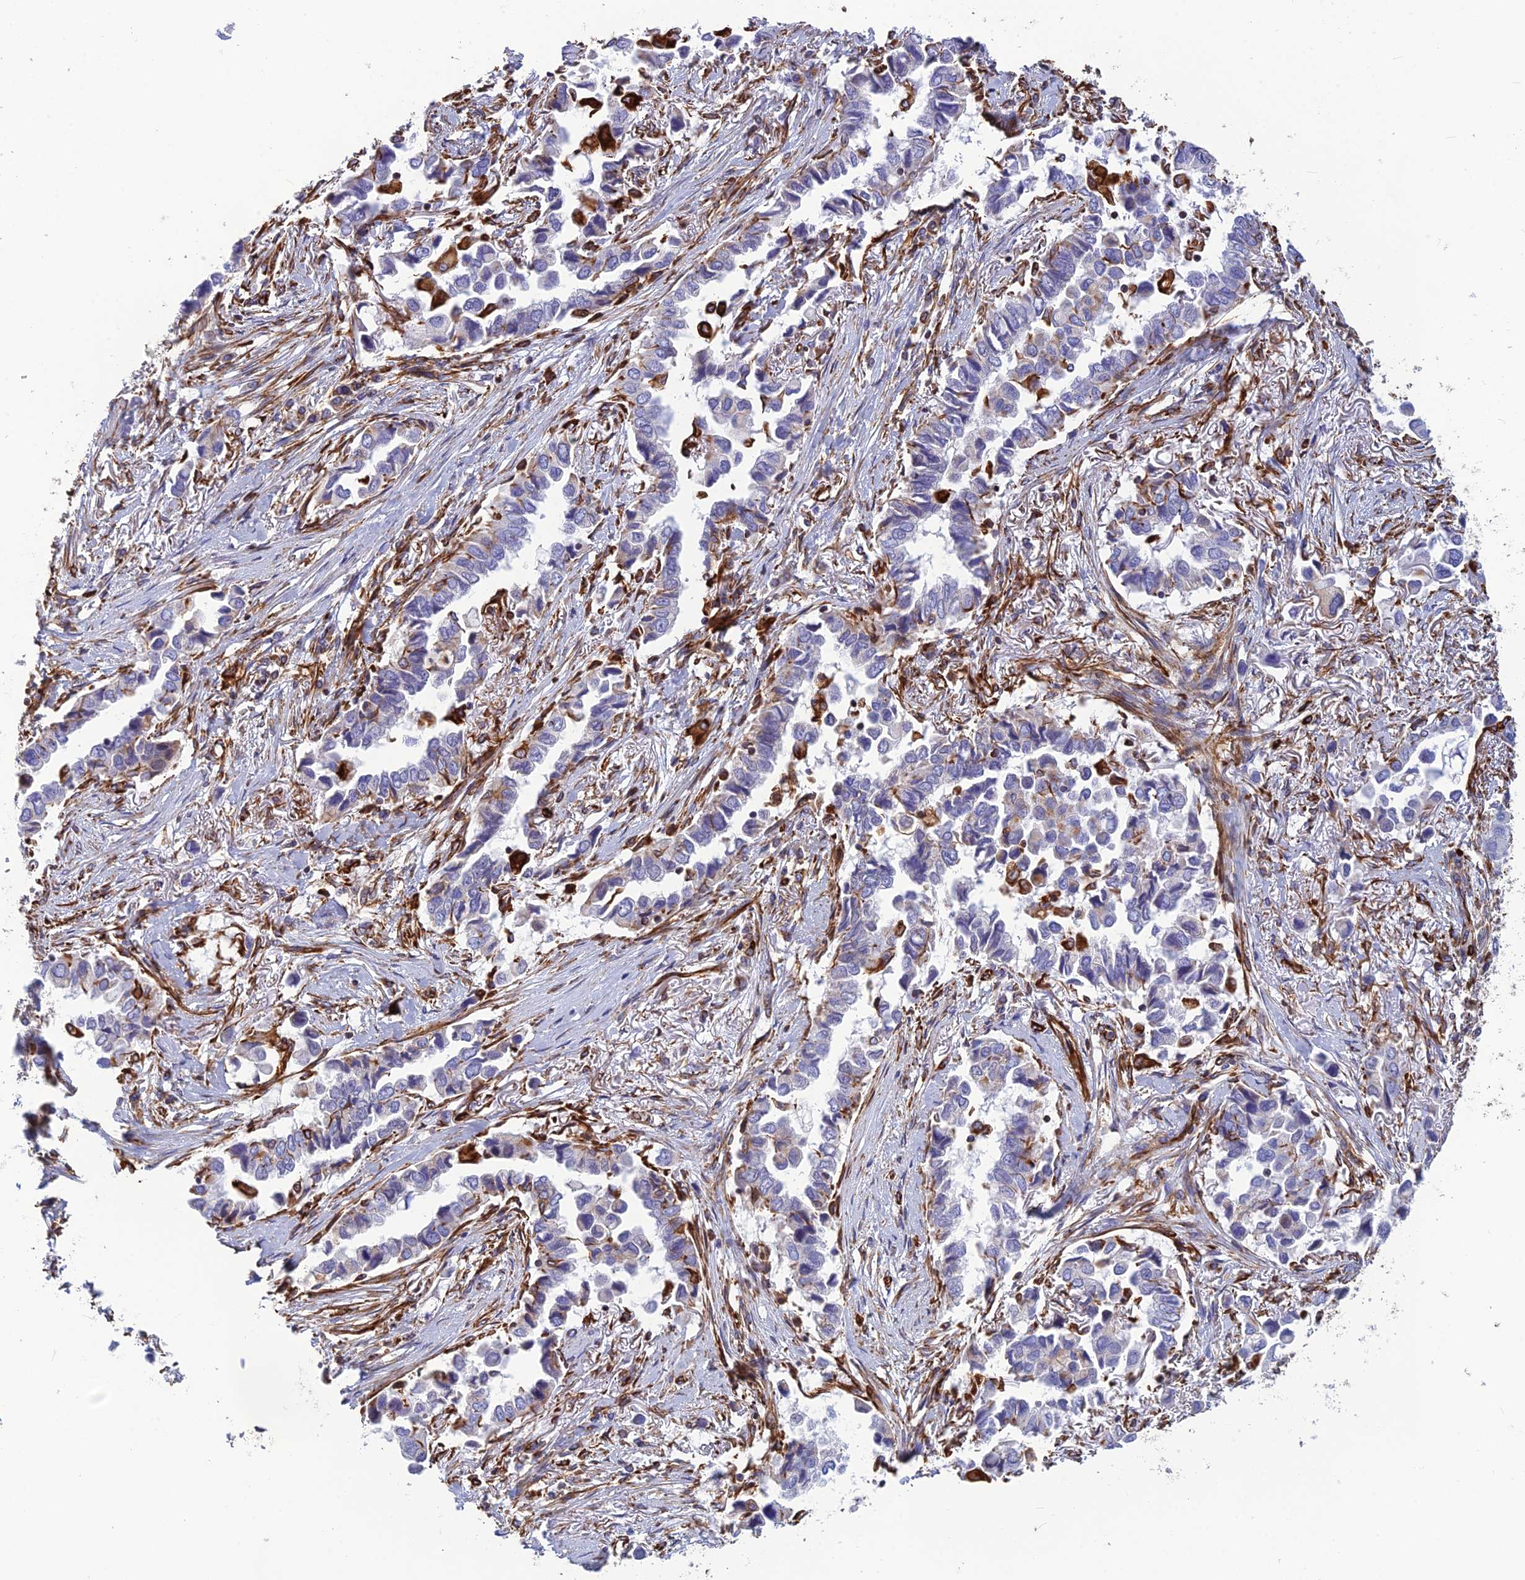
{"staining": {"intensity": "negative", "quantity": "none", "location": "none"}, "tissue": "lung cancer", "cell_type": "Tumor cells", "image_type": "cancer", "snomed": [{"axis": "morphology", "description": "Adenocarcinoma, NOS"}, {"axis": "topography", "description": "Lung"}], "caption": "This is an immunohistochemistry (IHC) micrograph of human lung cancer. There is no expression in tumor cells.", "gene": "FBXL20", "patient": {"sex": "female", "age": 76}}